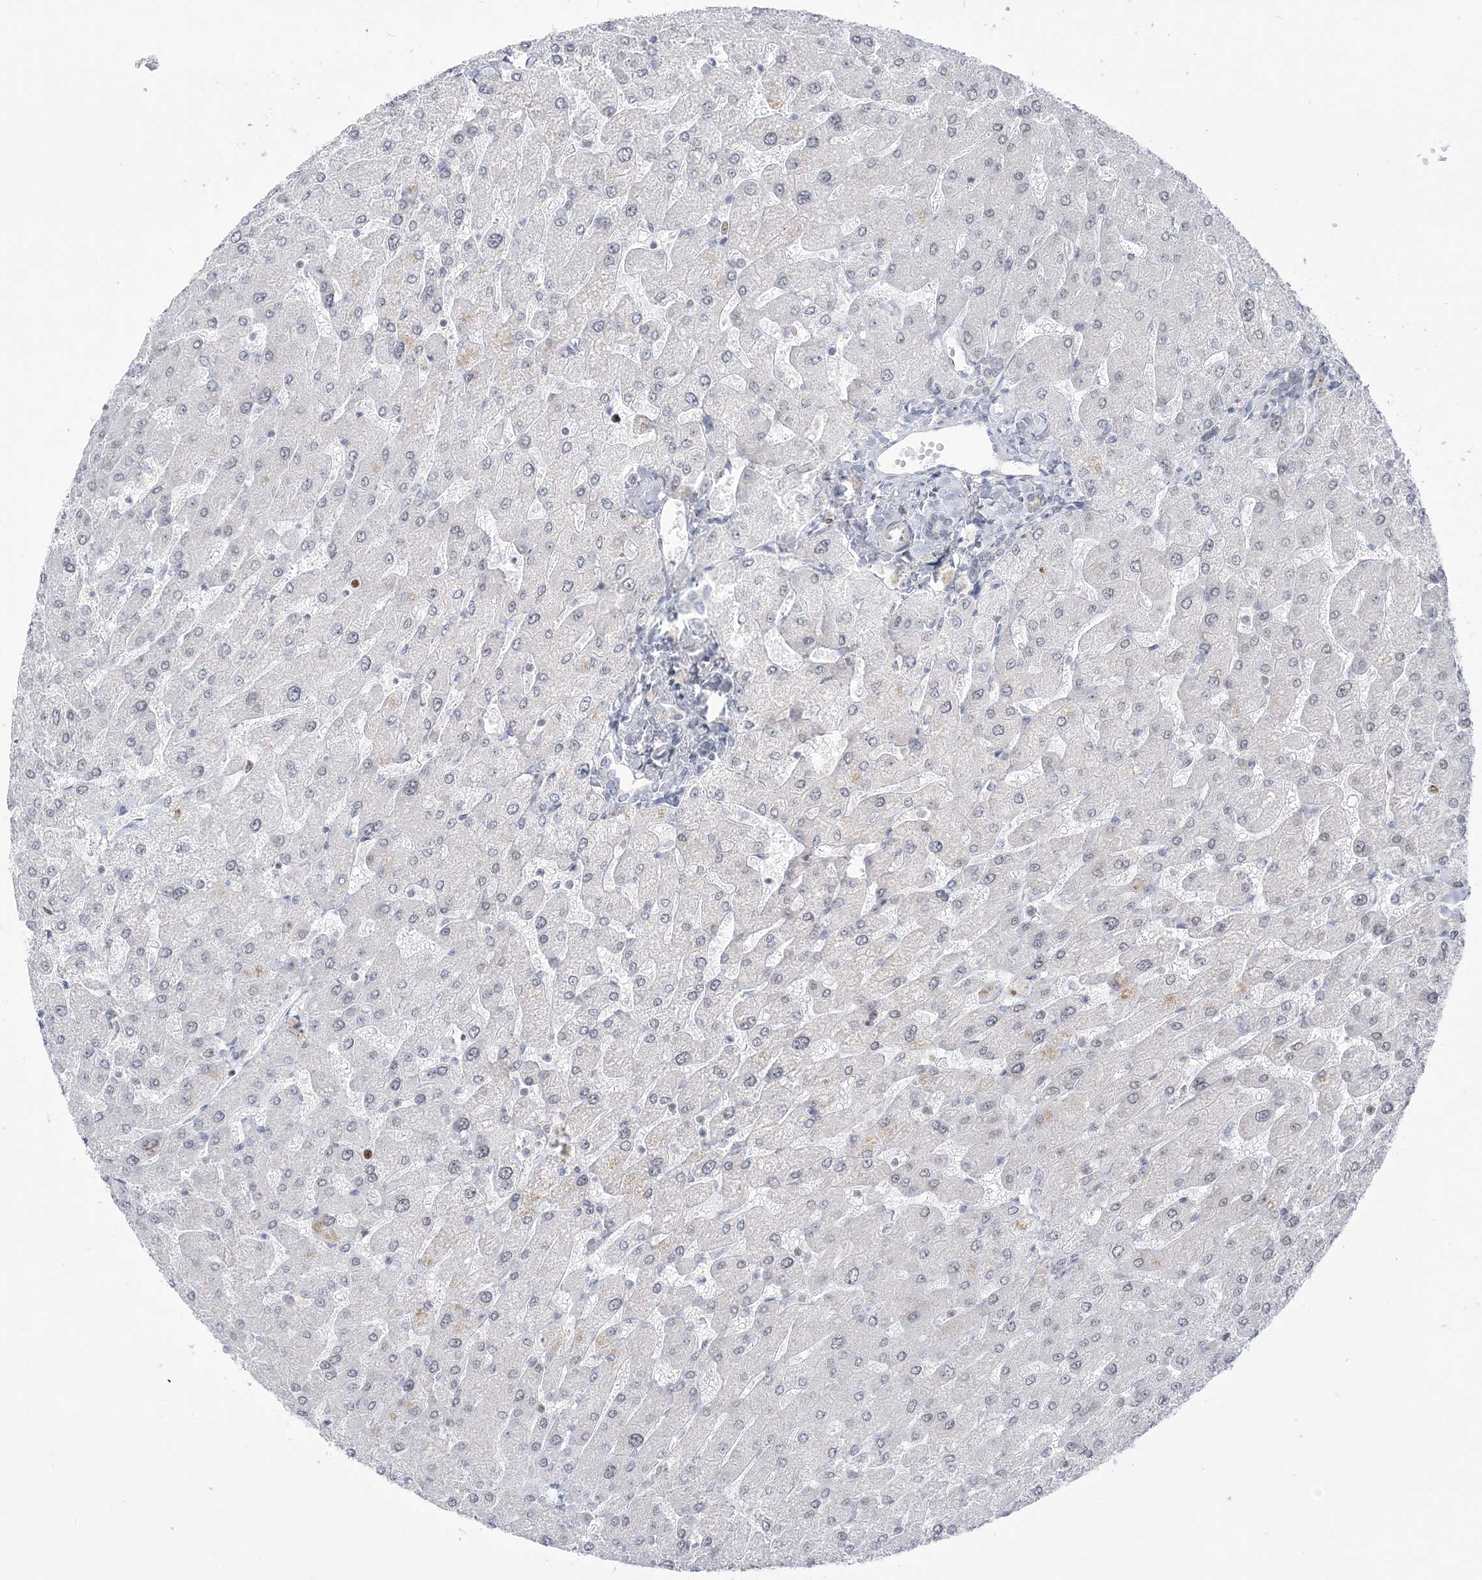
{"staining": {"intensity": "negative", "quantity": "none", "location": "none"}, "tissue": "liver", "cell_type": "Cholangiocytes", "image_type": "normal", "snomed": [{"axis": "morphology", "description": "Normal tissue, NOS"}, {"axis": "topography", "description": "Liver"}], "caption": "Immunohistochemistry (IHC) photomicrograph of normal liver: liver stained with DAB exhibits no significant protein staining in cholangiocytes.", "gene": "DDX21", "patient": {"sex": "male", "age": 55}}